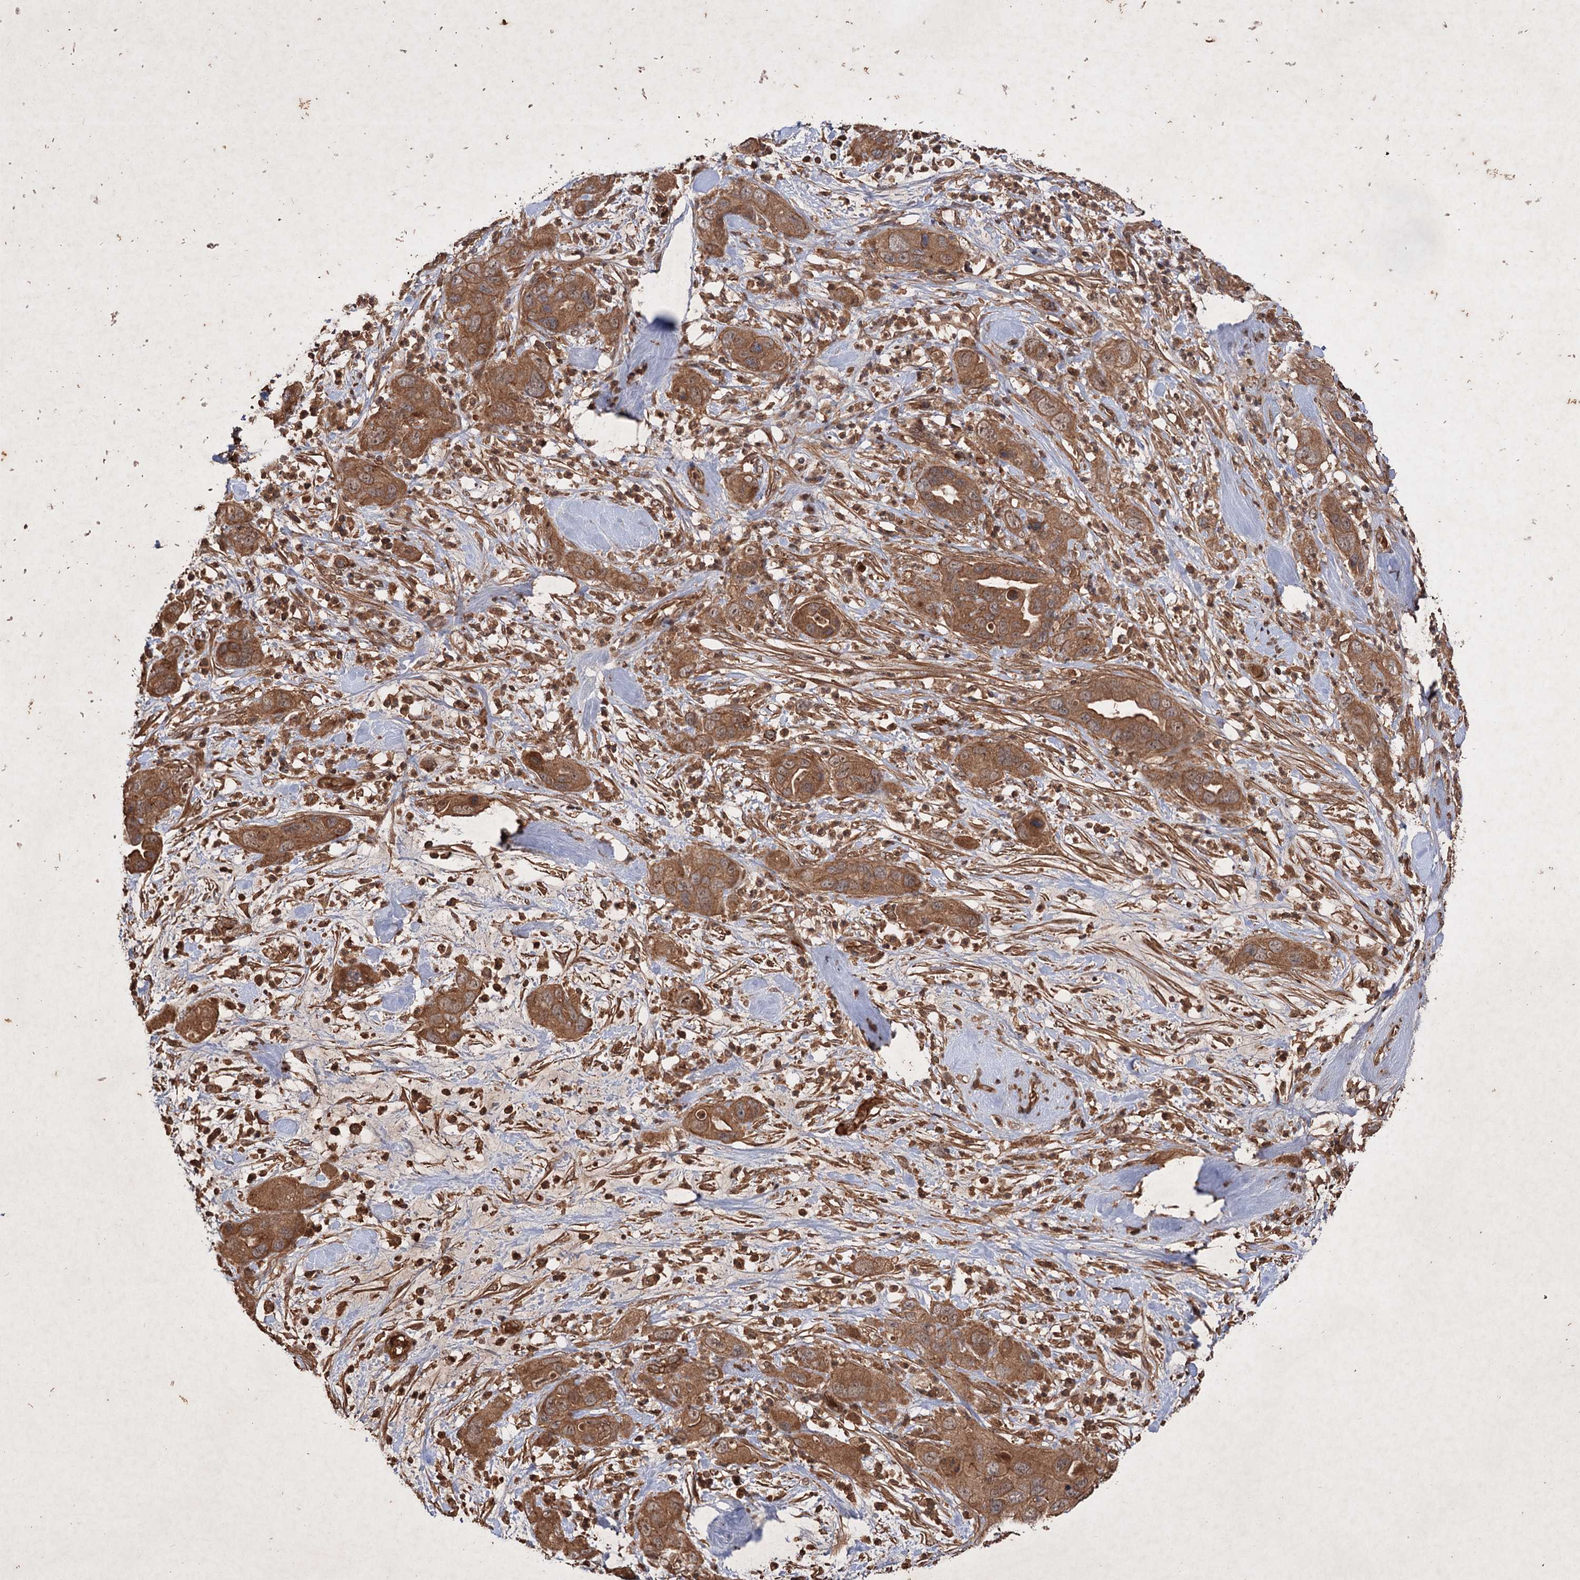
{"staining": {"intensity": "strong", "quantity": ">75%", "location": "cytoplasmic/membranous"}, "tissue": "pancreatic cancer", "cell_type": "Tumor cells", "image_type": "cancer", "snomed": [{"axis": "morphology", "description": "Adenocarcinoma, NOS"}, {"axis": "topography", "description": "Pancreas"}], "caption": "Human adenocarcinoma (pancreatic) stained with a brown dye shows strong cytoplasmic/membranous positive staining in about >75% of tumor cells.", "gene": "ADK", "patient": {"sex": "female", "age": 71}}